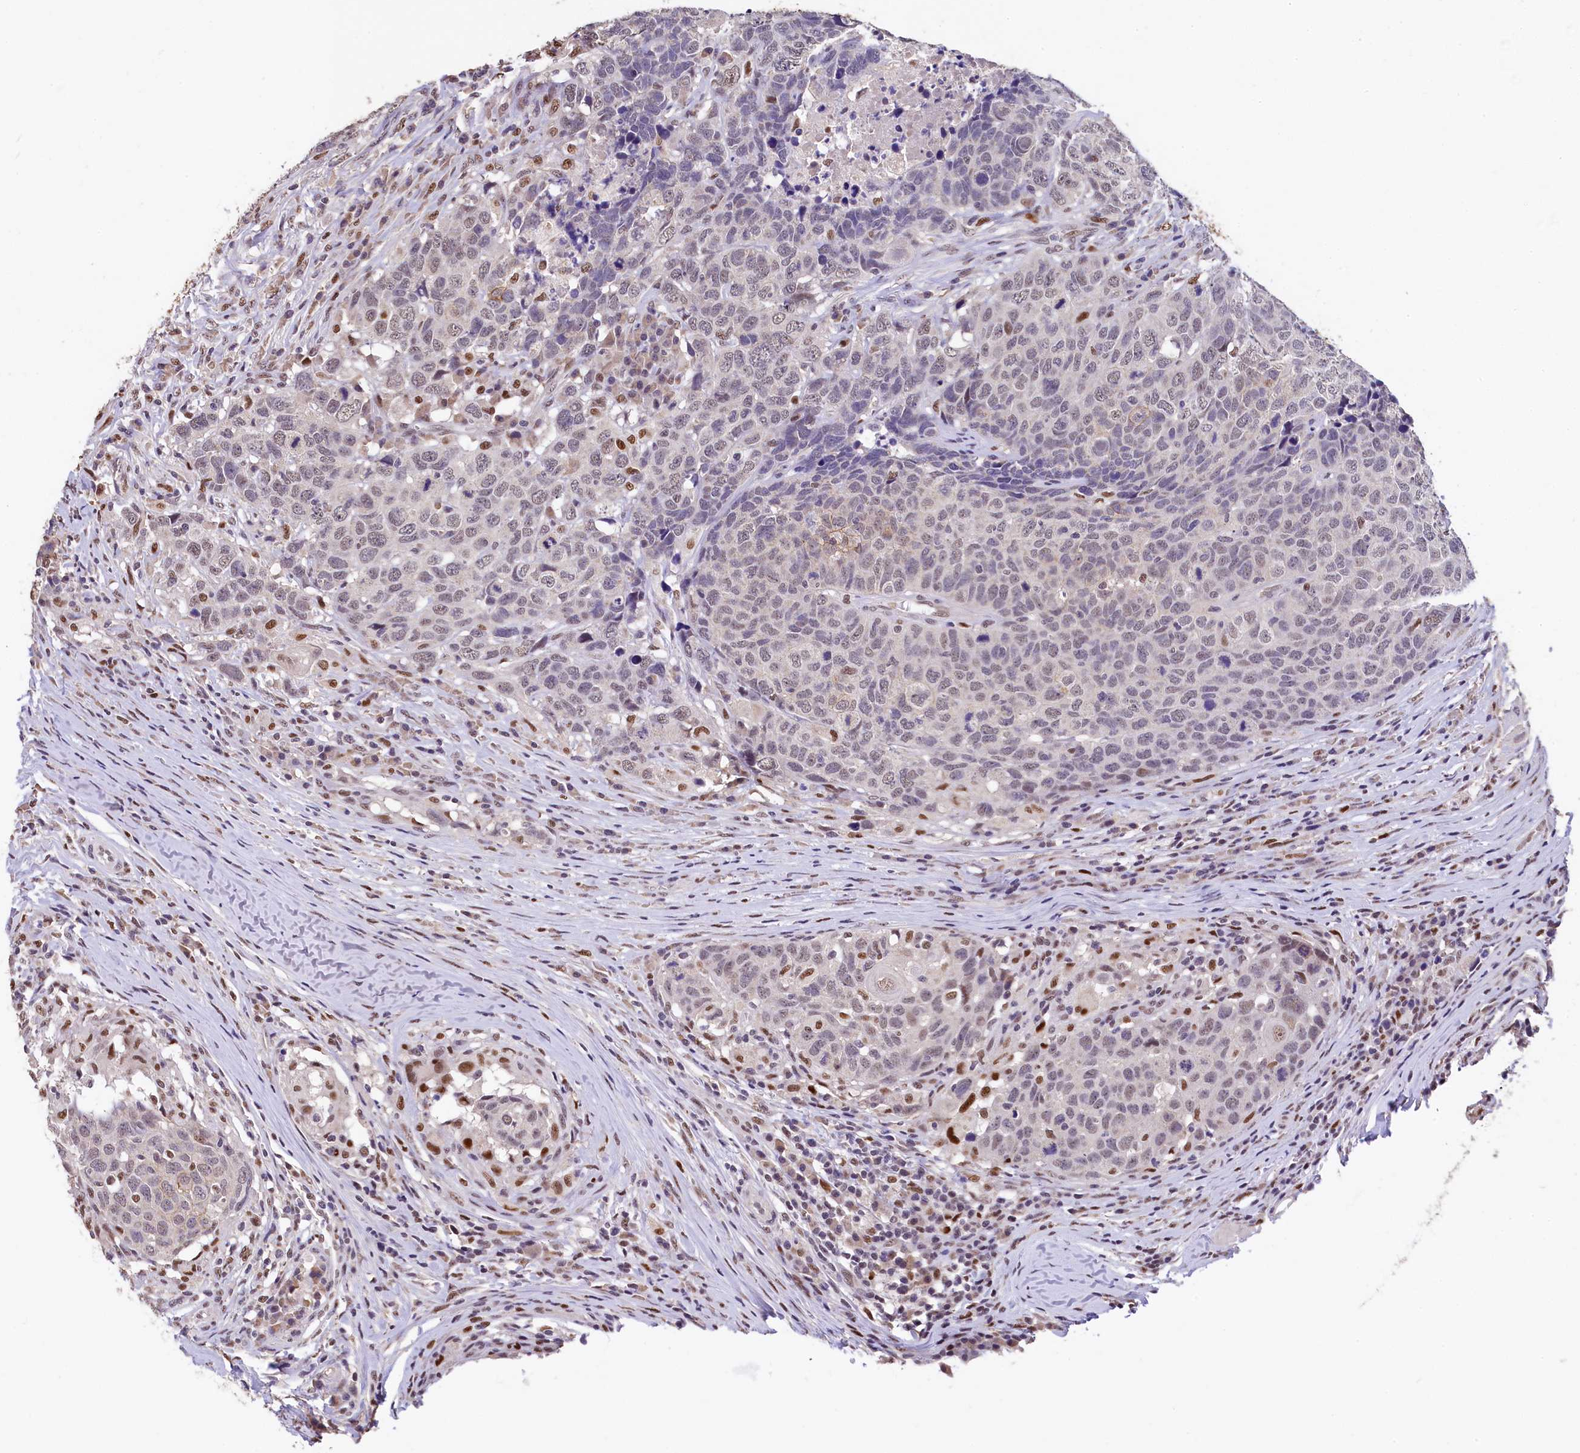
{"staining": {"intensity": "weak", "quantity": "<25%", "location": "nuclear"}, "tissue": "head and neck cancer", "cell_type": "Tumor cells", "image_type": "cancer", "snomed": [{"axis": "morphology", "description": "Squamous cell carcinoma, NOS"}, {"axis": "topography", "description": "Head-Neck"}], "caption": "Immunohistochemistry histopathology image of human squamous cell carcinoma (head and neck) stained for a protein (brown), which exhibits no positivity in tumor cells. (Immunohistochemistry (ihc), brightfield microscopy, high magnification).", "gene": "HECTD4", "patient": {"sex": "male", "age": 66}}